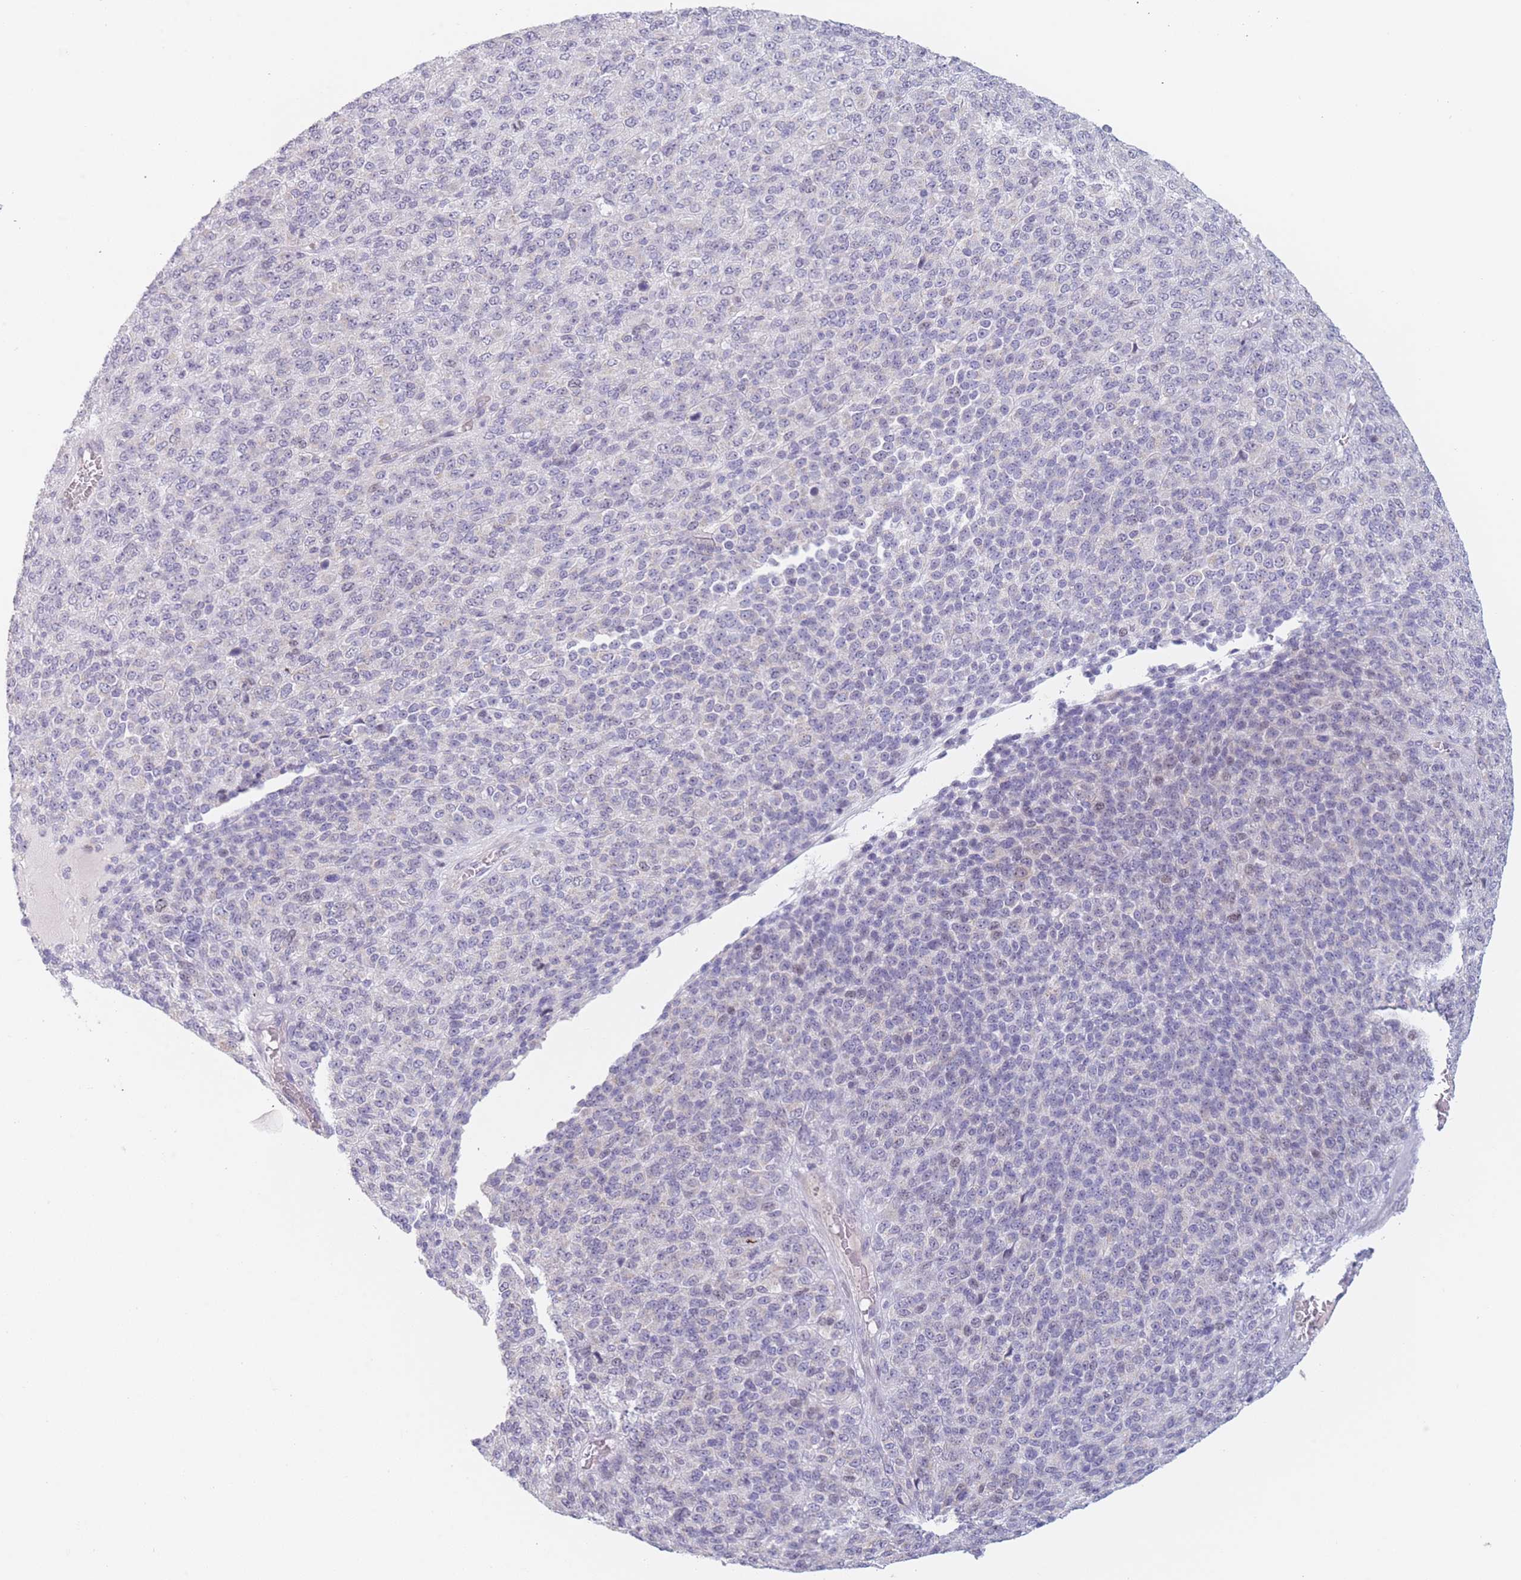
{"staining": {"intensity": "negative", "quantity": "none", "location": "none"}, "tissue": "melanoma", "cell_type": "Tumor cells", "image_type": "cancer", "snomed": [{"axis": "morphology", "description": "Malignant melanoma, Metastatic site"}, {"axis": "topography", "description": "Brain"}], "caption": "IHC photomicrograph of neoplastic tissue: malignant melanoma (metastatic site) stained with DAB demonstrates no significant protein positivity in tumor cells. Brightfield microscopy of IHC stained with DAB (3,3'-diaminobenzidine) (brown) and hematoxylin (blue), captured at high magnification.", "gene": "PLEKHG2", "patient": {"sex": "female", "age": 56}}